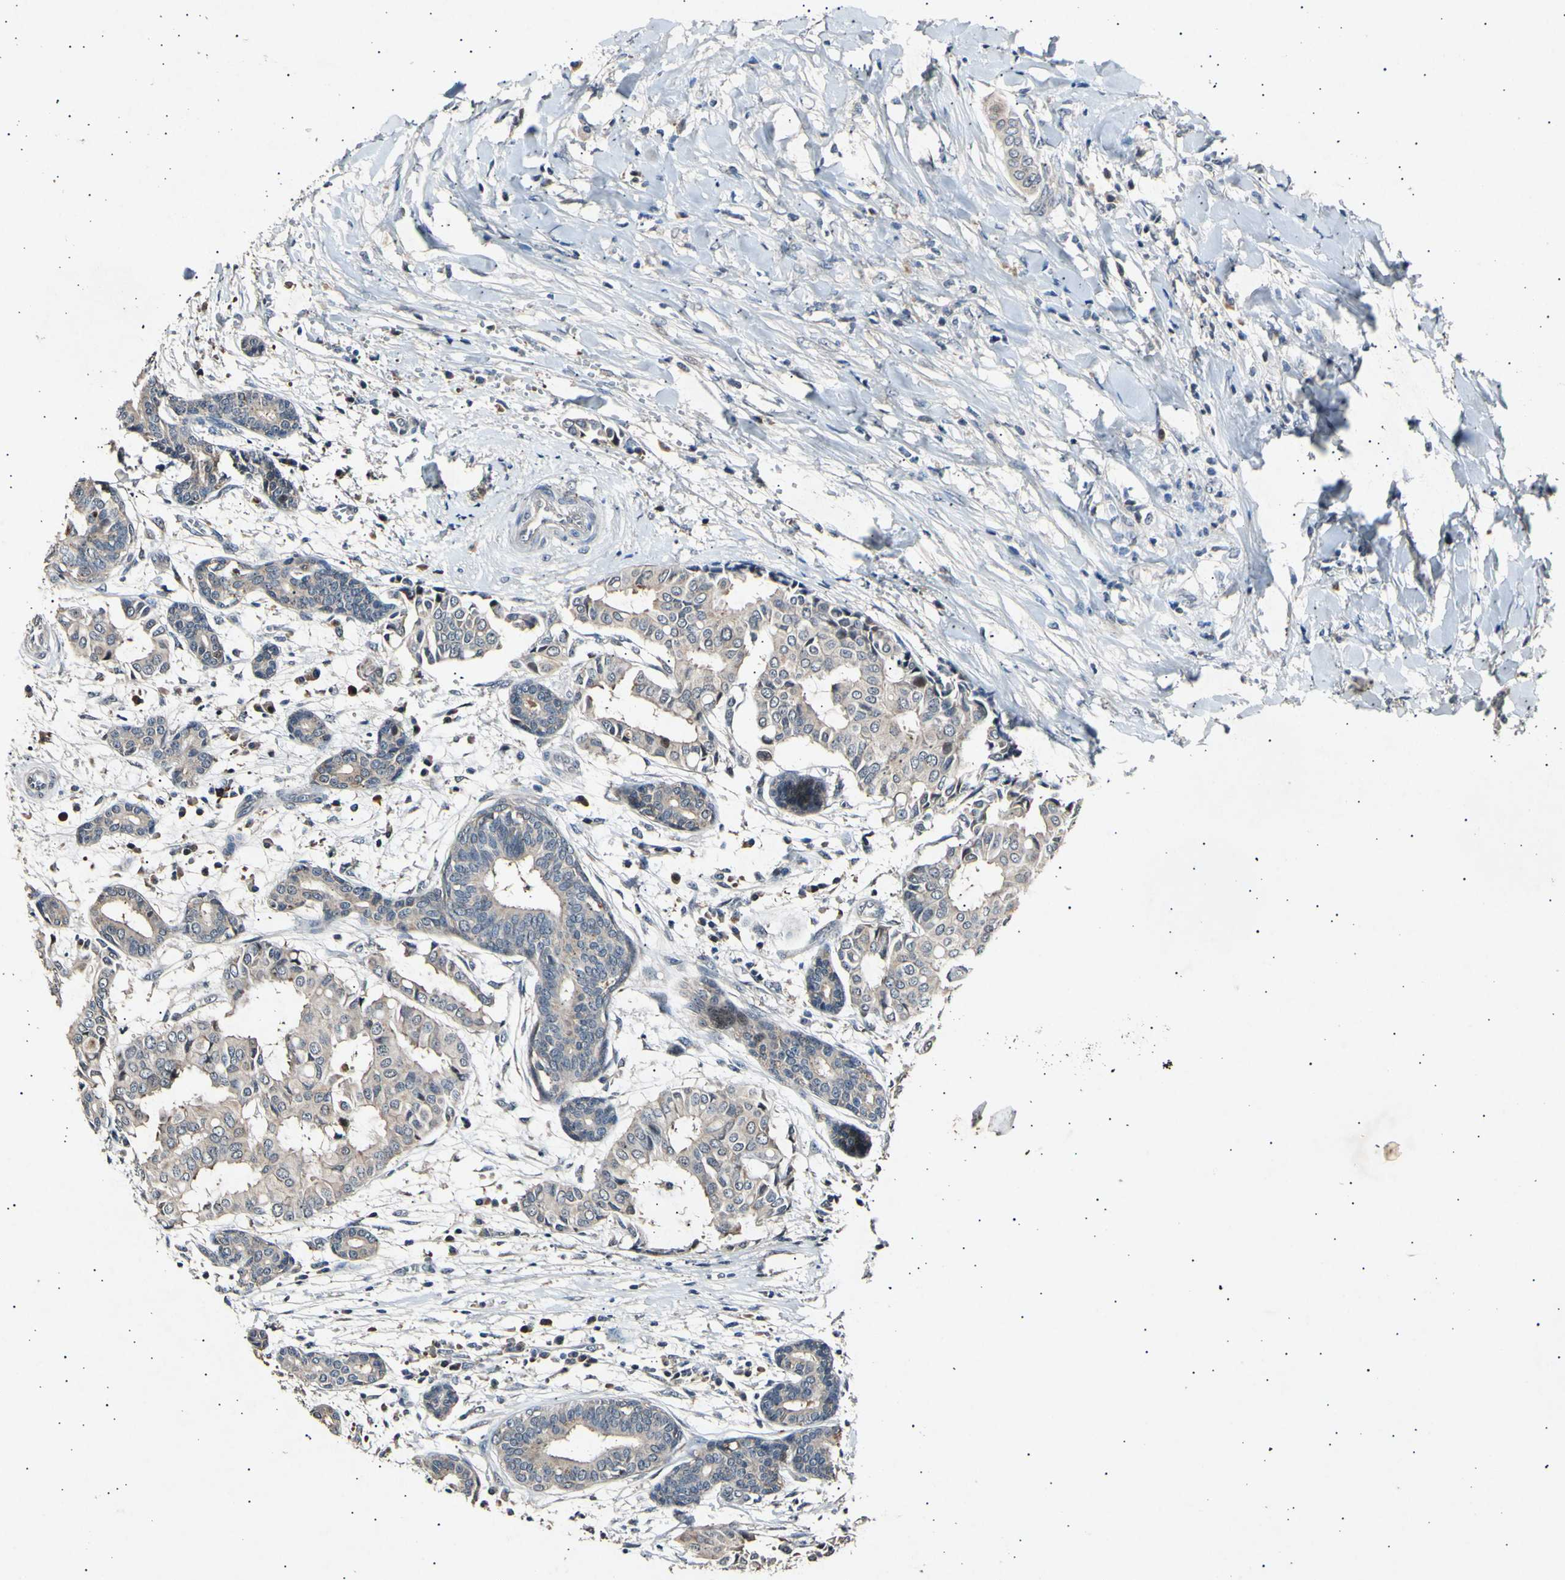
{"staining": {"intensity": "weak", "quantity": "<25%", "location": "cytoplasmic/membranous"}, "tissue": "head and neck cancer", "cell_type": "Tumor cells", "image_type": "cancer", "snomed": [{"axis": "morphology", "description": "Adenocarcinoma, NOS"}, {"axis": "topography", "description": "Salivary gland"}, {"axis": "topography", "description": "Head-Neck"}], "caption": "Protein analysis of adenocarcinoma (head and neck) demonstrates no significant expression in tumor cells.", "gene": "ADCY3", "patient": {"sex": "female", "age": 59}}